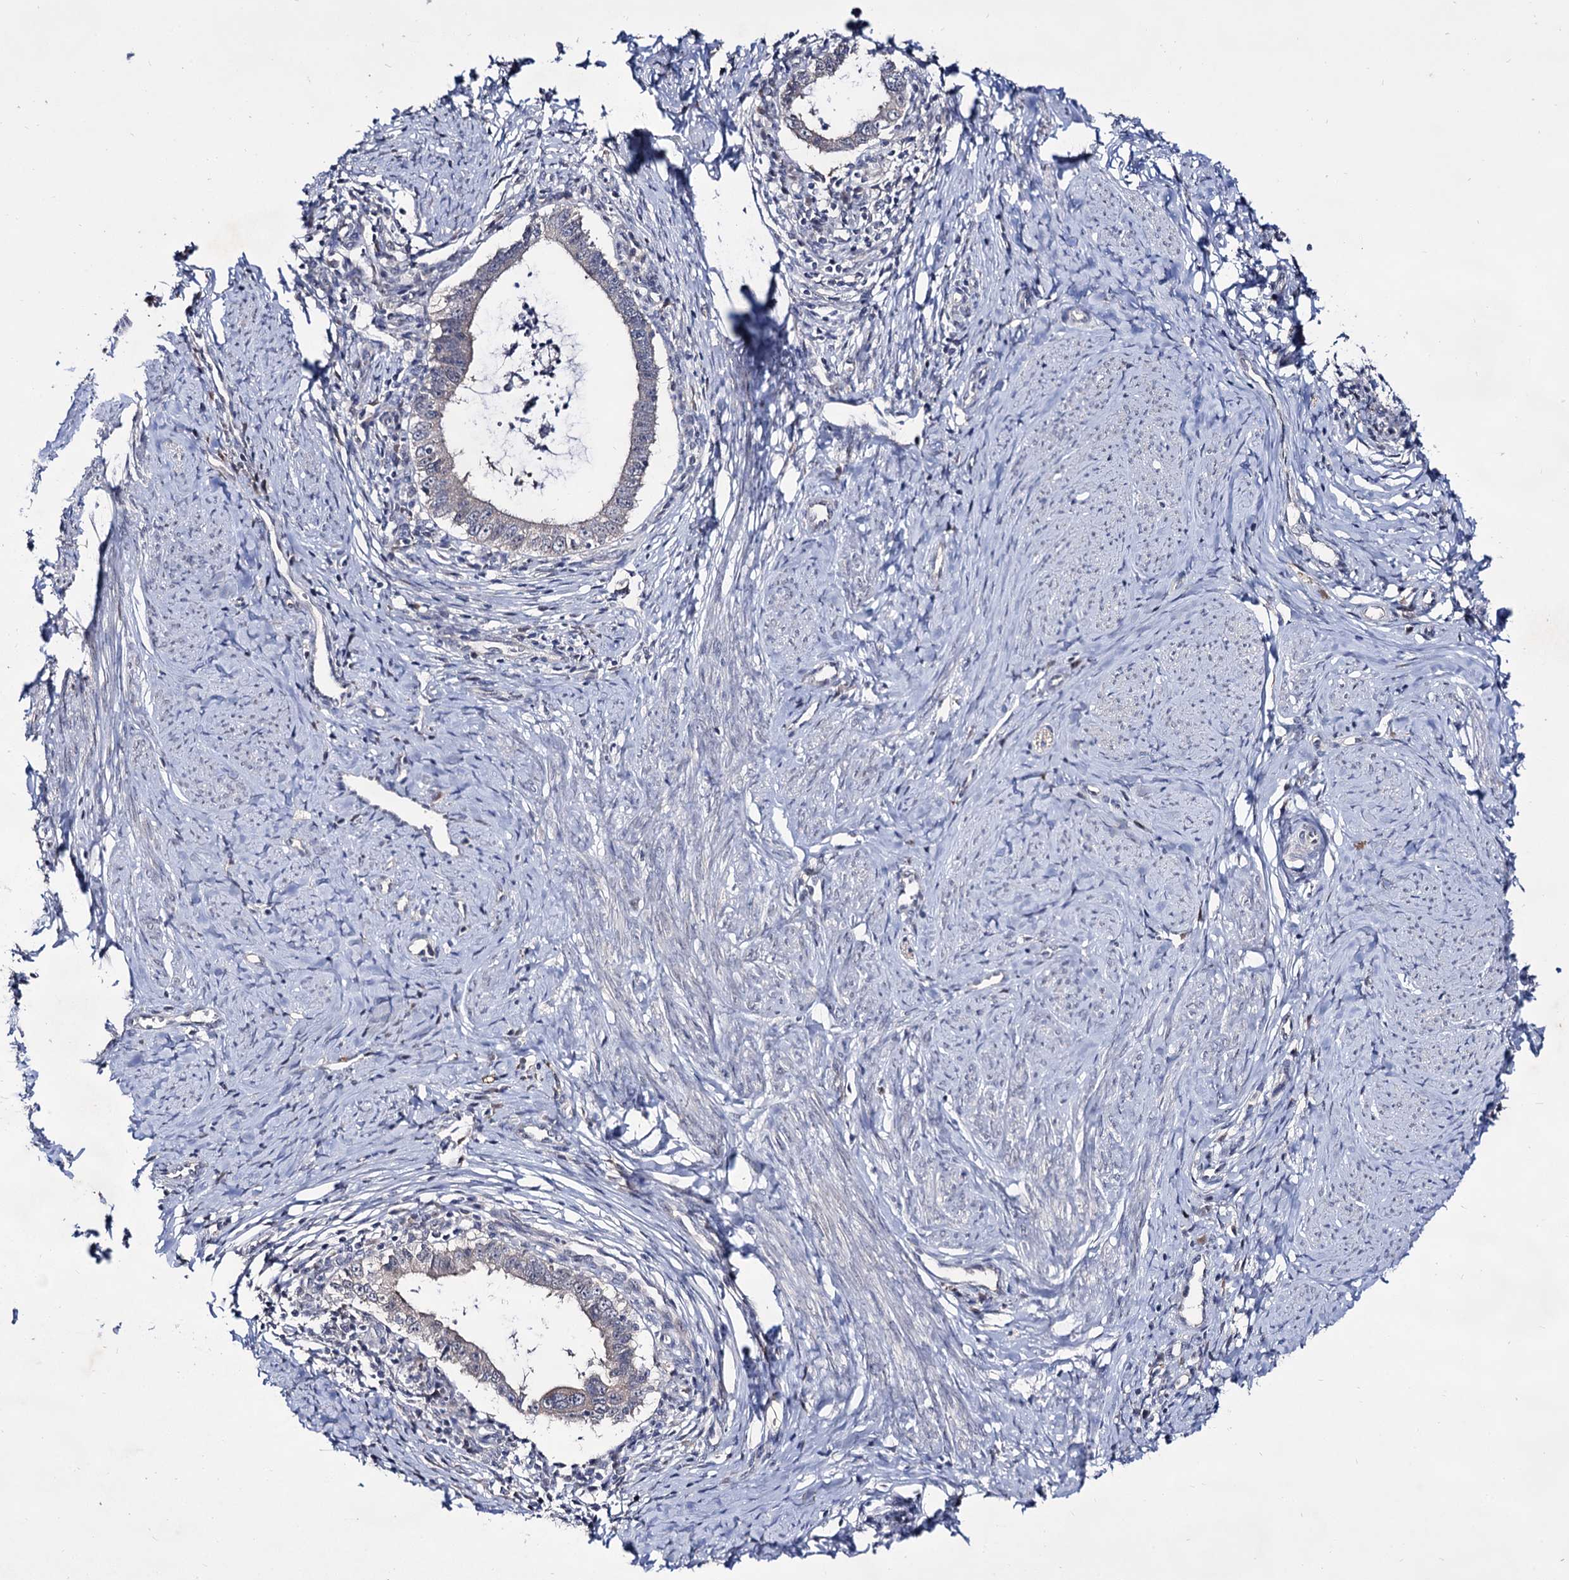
{"staining": {"intensity": "negative", "quantity": "none", "location": "none"}, "tissue": "cervical cancer", "cell_type": "Tumor cells", "image_type": "cancer", "snomed": [{"axis": "morphology", "description": "Adenocarcinoma, NOS"}, {"axis": "topography", "description": "Cervix"}], "caption": "Protein analysis of adenocarcinoma (cervical) reveals no significant positivity in tumor cells.", "gene": "ARFIP2", "patient": {"sex": "female", "age": 36}}